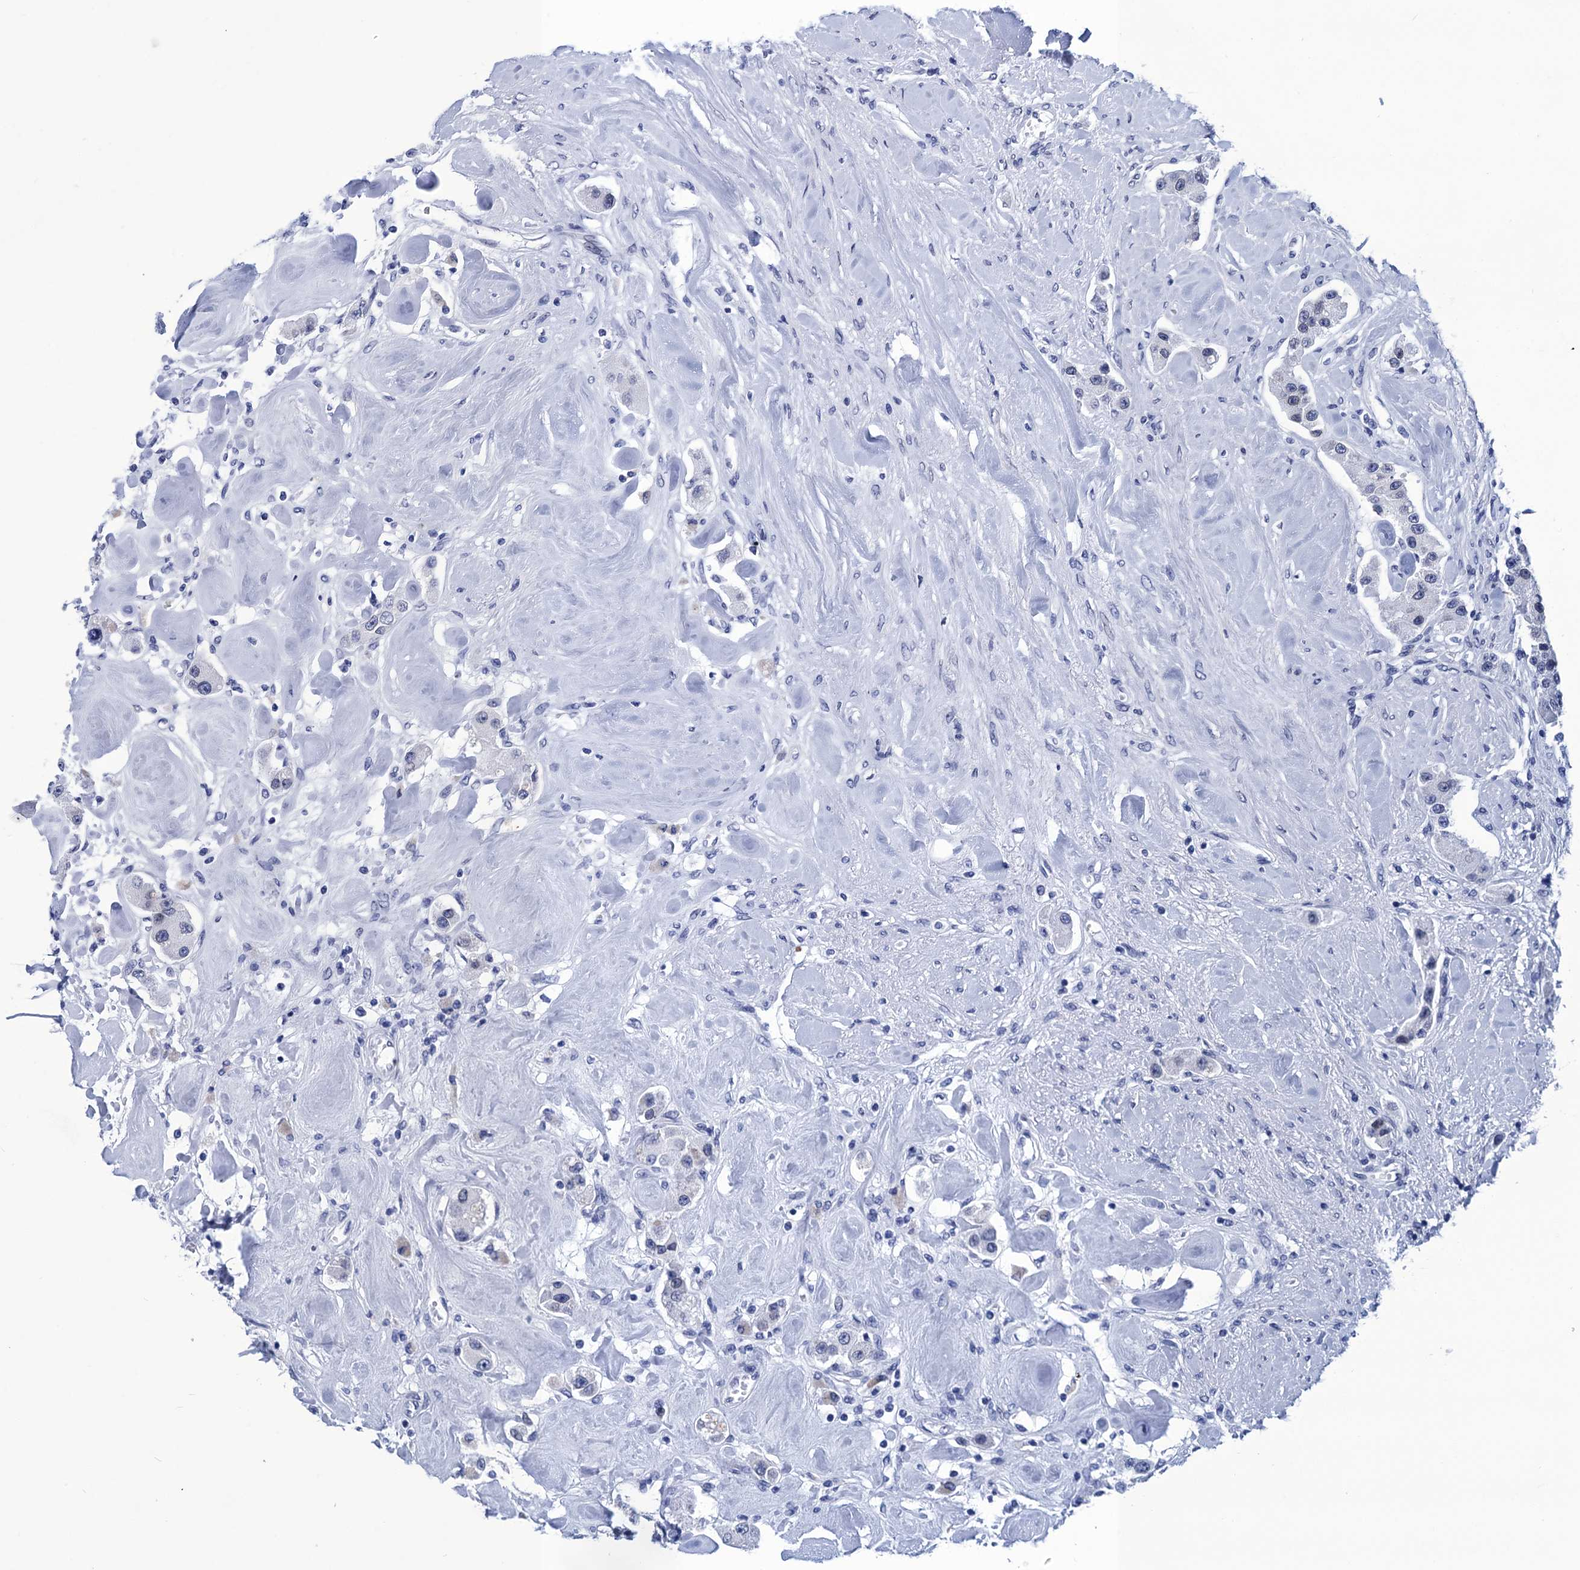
{"staining": {"intensity": "negative", "quantity": "none", "location": "none"}, "tissue": "carcinoid", "cell_type": "Tumor cells", "image_type": "cancer", "snomed": [{"axis": "morphology", "description": "Carcinoid, malignant, NOS"}, {"axis": "topography", "description": "Pancreas"}], "caption": "There is no significant staining in tumor cells of carcinoid. (DAB IHC visualized using brightfield microscopy, high magnification).", "gene": "METTL25", "patient": {"sex": "male", "age": 41}}